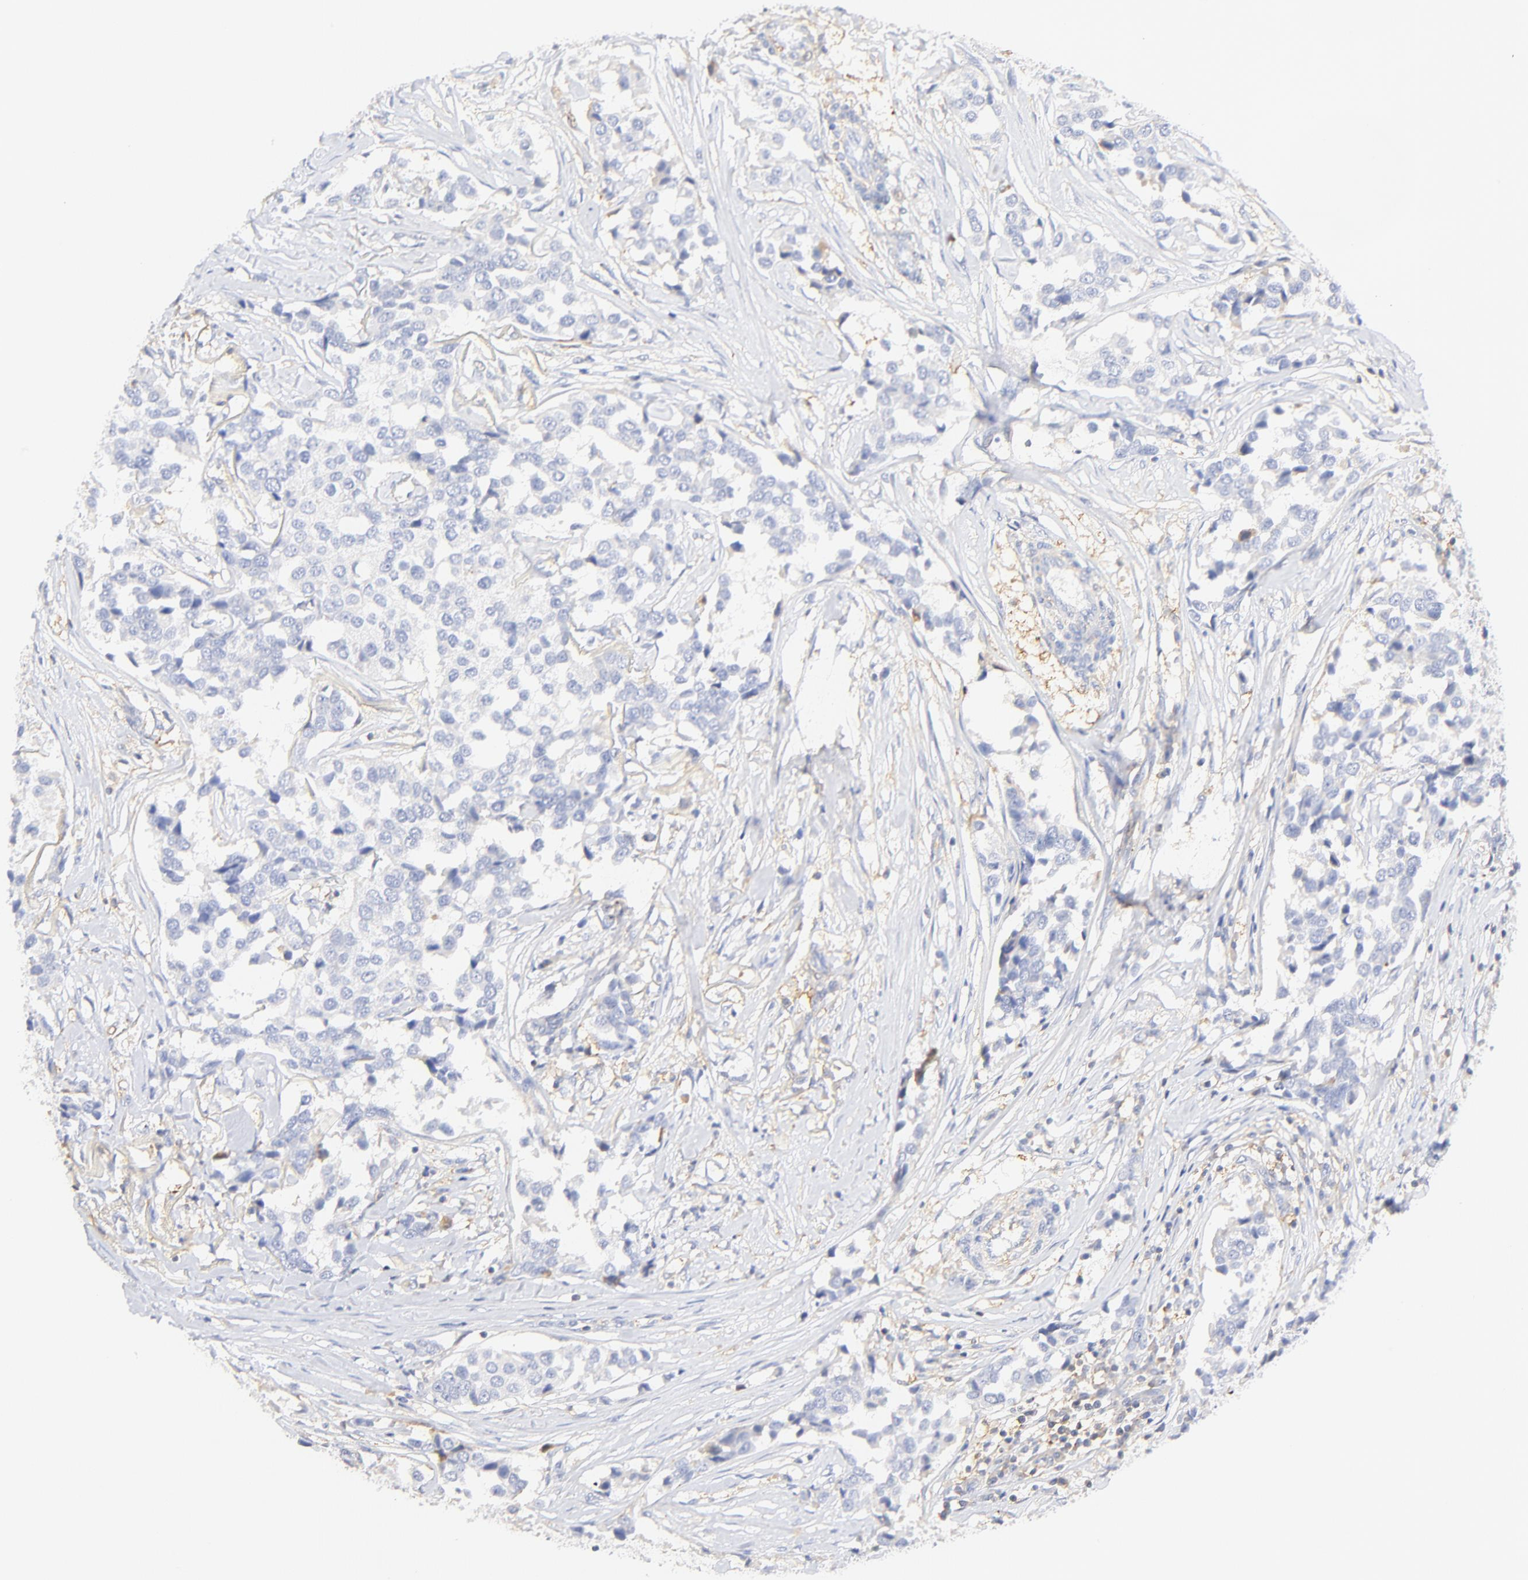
{"staining": {"intensity": "negative", "quantity": "none", "location": "none"}, "tissue": "breast cancer", "cell_type": "Tumor cells", "image_type": "cancer", "snomed": [{"axis": "morphology", "description": "Duct carcinoma"}, {"axis": "topography", "description": "Breast"}], "caption": "This histopathology image is of breast infiltrating ductal carcinoma stained with immunohistochemistry to label a protein in brown with the nuclei are counter-stained blue. There is no expression in tumor cells.", "gene": "MDGA2", "patient": {"sex": "female", "age": 80}}